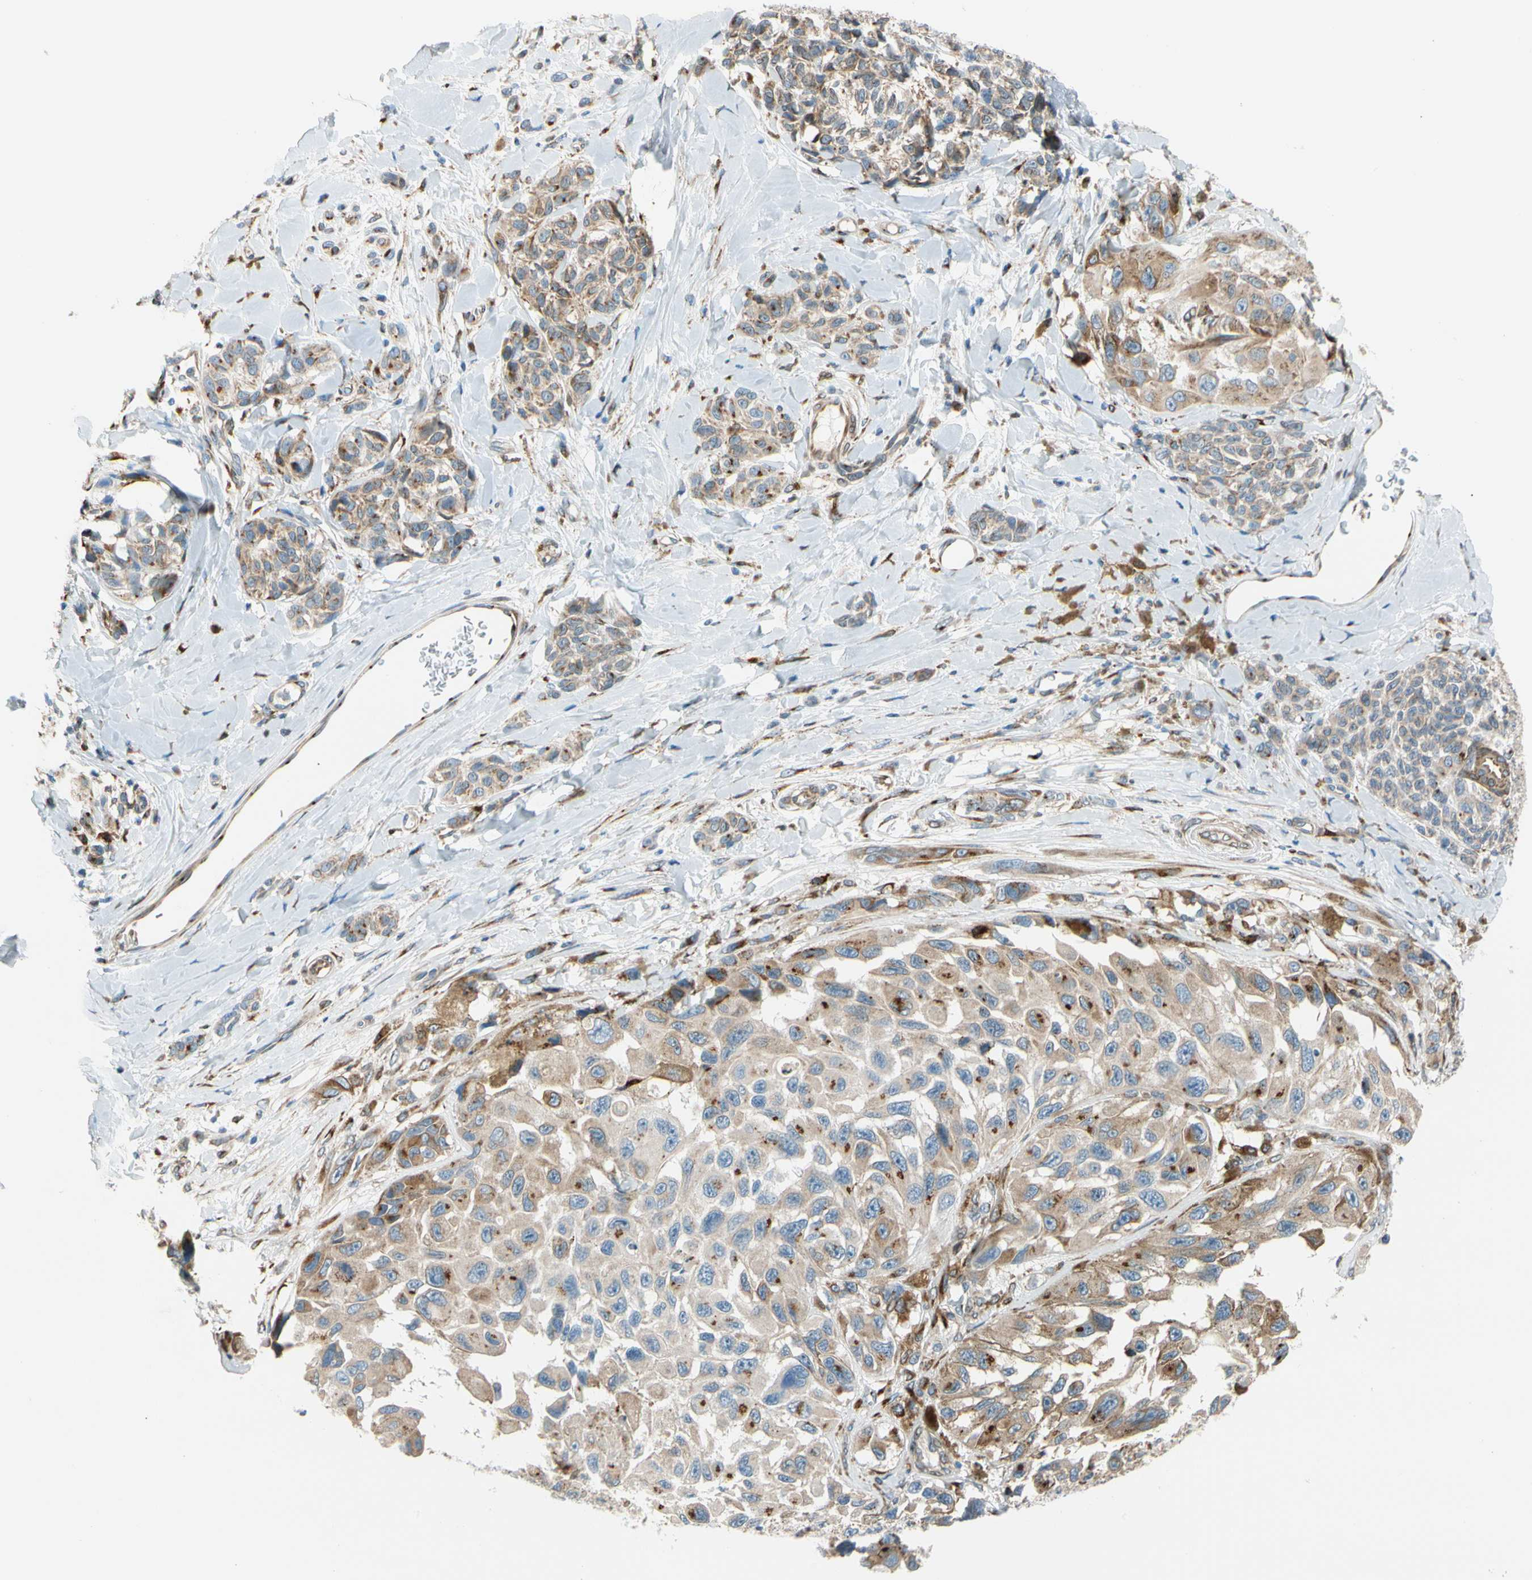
{"staining": {"intensity": "moderate", "quantity": ">75%", "location": "cytoplasmic/membranous"}, "tissue": "melanoma", "cell_type": "Tumor cells", "image_type": "cancer", "snomed": [{"axis": "morphology", "description": "Malignant melanoma, NOS"}, {"axis": "topography", "description": "Skin"}], "caption": "Immunohistochemical staining of malignant melanoma reveals moderate cytoplasmic/membranous protein staining in approximately >75% of tumor cells.", "gene": "NUCB1", "patient": {"sex": "female", "age": 73}}